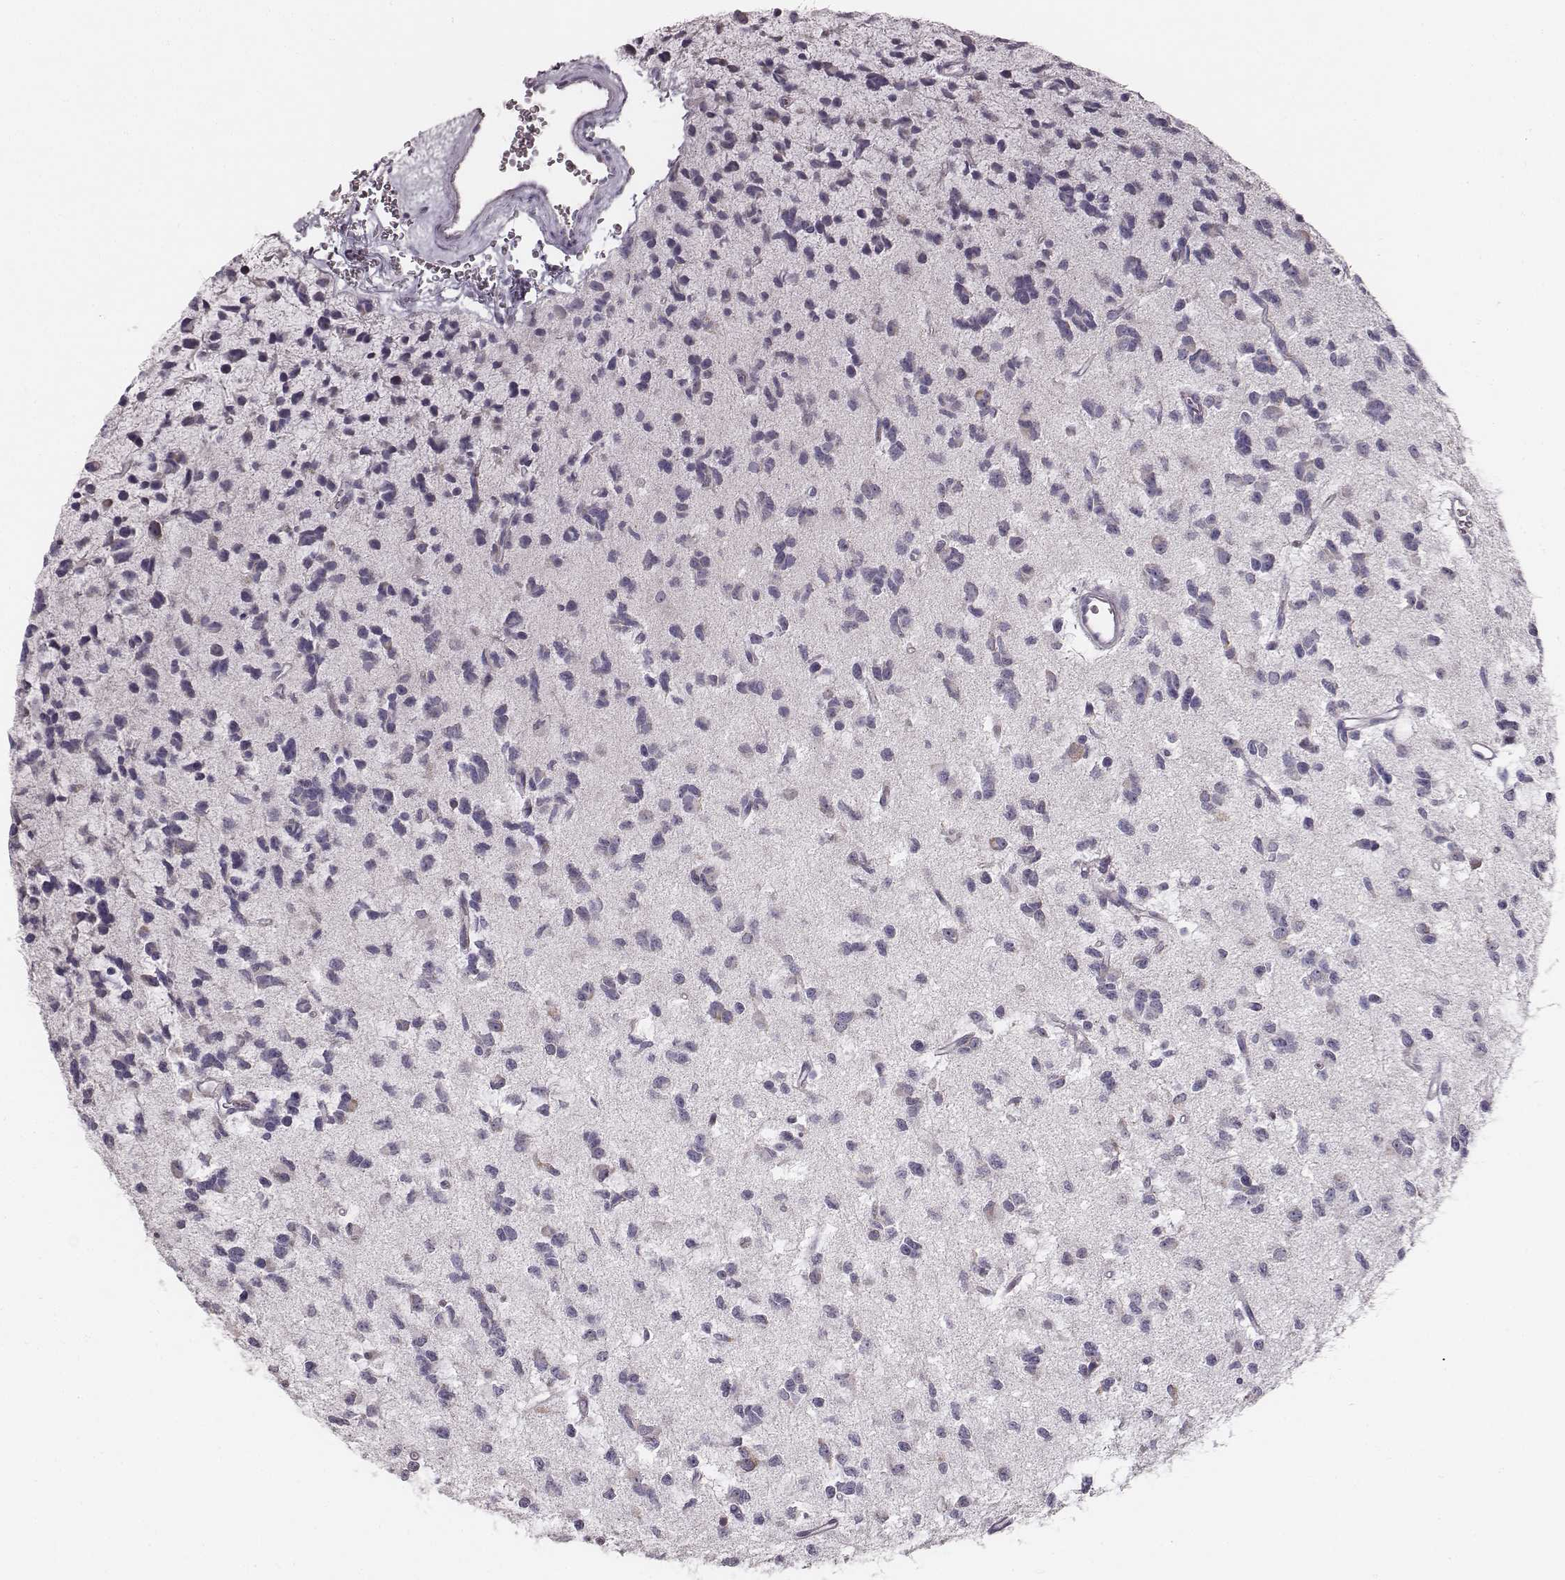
{"staining": {"intensity": "negative", "quantity": "none", "location": "none"}, "tissue": "glioma", "cell_type": "Tumor cells", "image_type": "cancer", "snomed": [{"axis": "morphology", "description": "Glioma, malignant, Low grade"}, {"axis": "topography", "description": "Brain"}], "caption": "Immunohistochemistry (IHC) photomicrograph of malignant glioma (low-grade) stained for a protein (brown), which shows no positivity in tumor cells.", "gene": "UBL4B", "patient": {"sex": "female", "age": 45}}